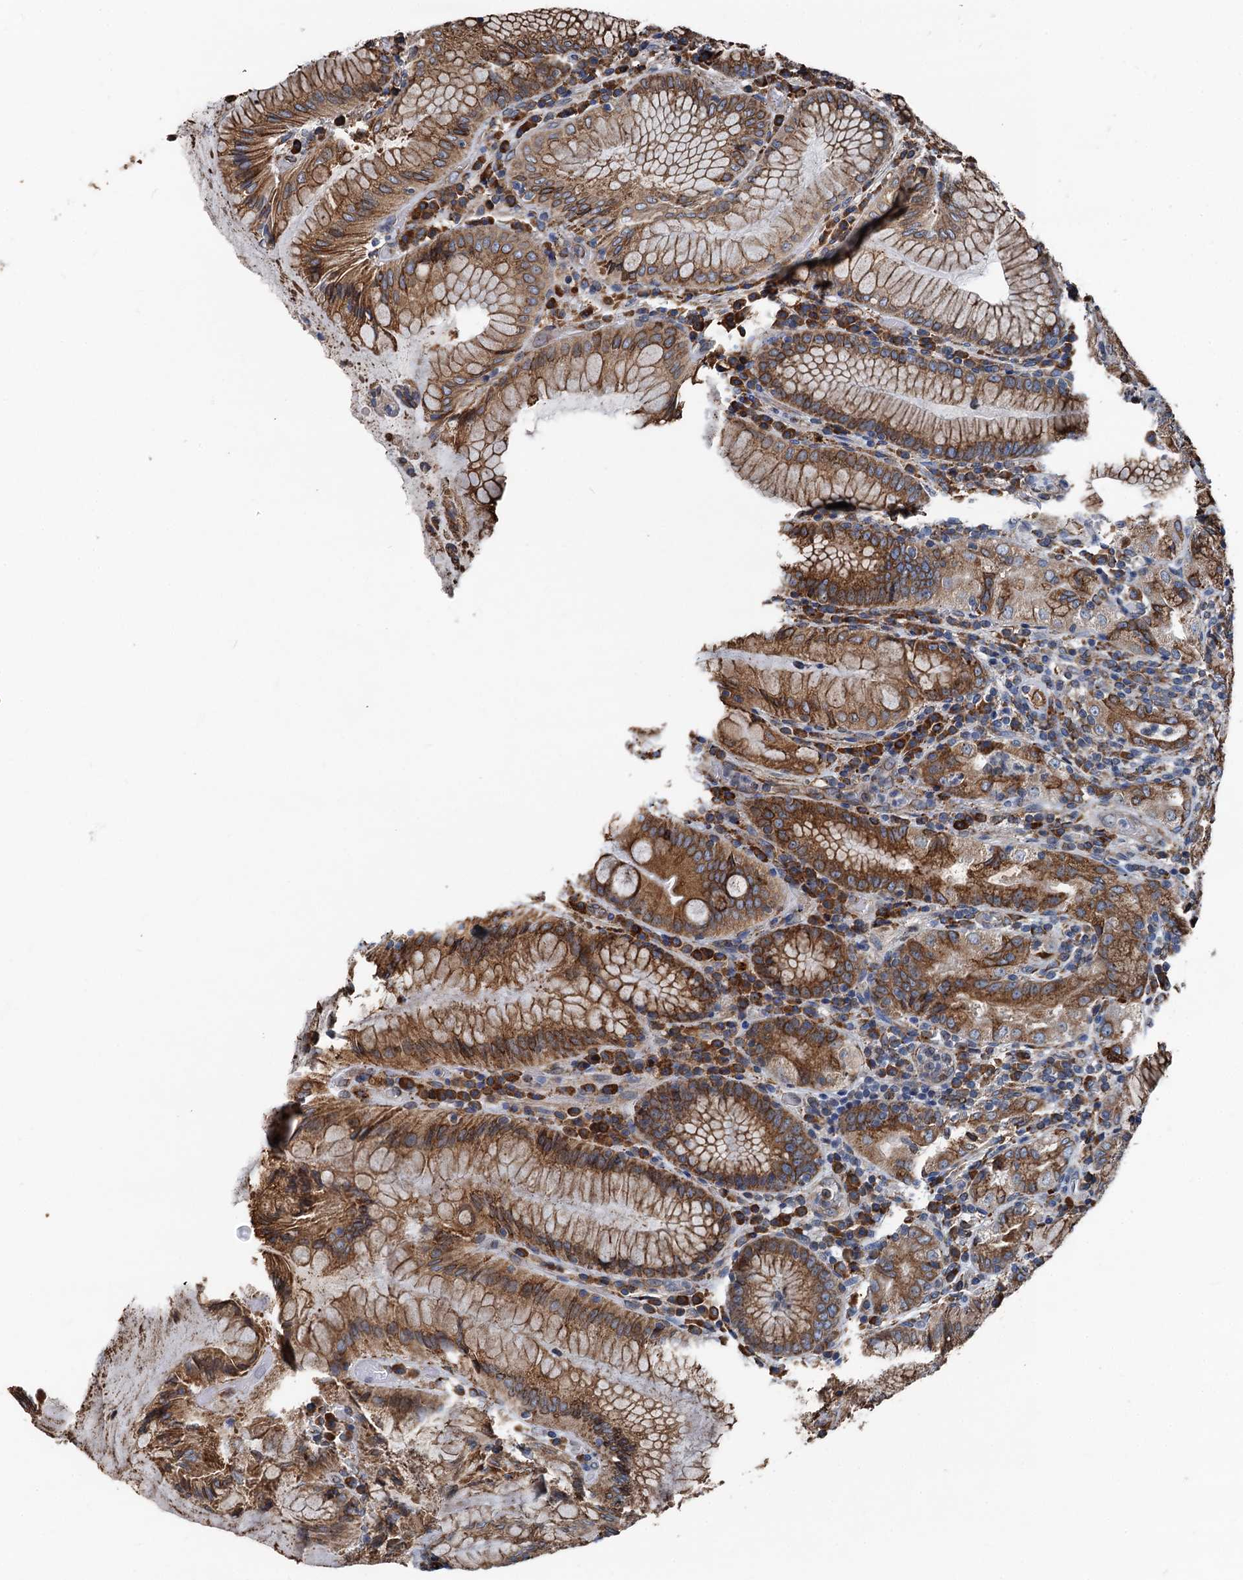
{"staining": {"intensity": "strong", "quantity": ">75%", "location": "cytoplasmic/membranous"}, "tissue": "stomach", "cell_type": "Glandular cells", "image_type": "normal", "snomed": [{"axis": "morphology", "description": "Normal tissue, NOS"}, {"axis": "topography", "description": "Stomach, upper"}, {"axis": "topography", "description": "Stomach, lower"}], "caption": "Strong cytoplasmic/membranous protein positivity is present in about >75% of glandular cells in stomach. (DAB = brown stain, brightfield microscopy at high magnification).", "gene": "NEURL1B", "patient": {"sex": "female", "age": 76}}